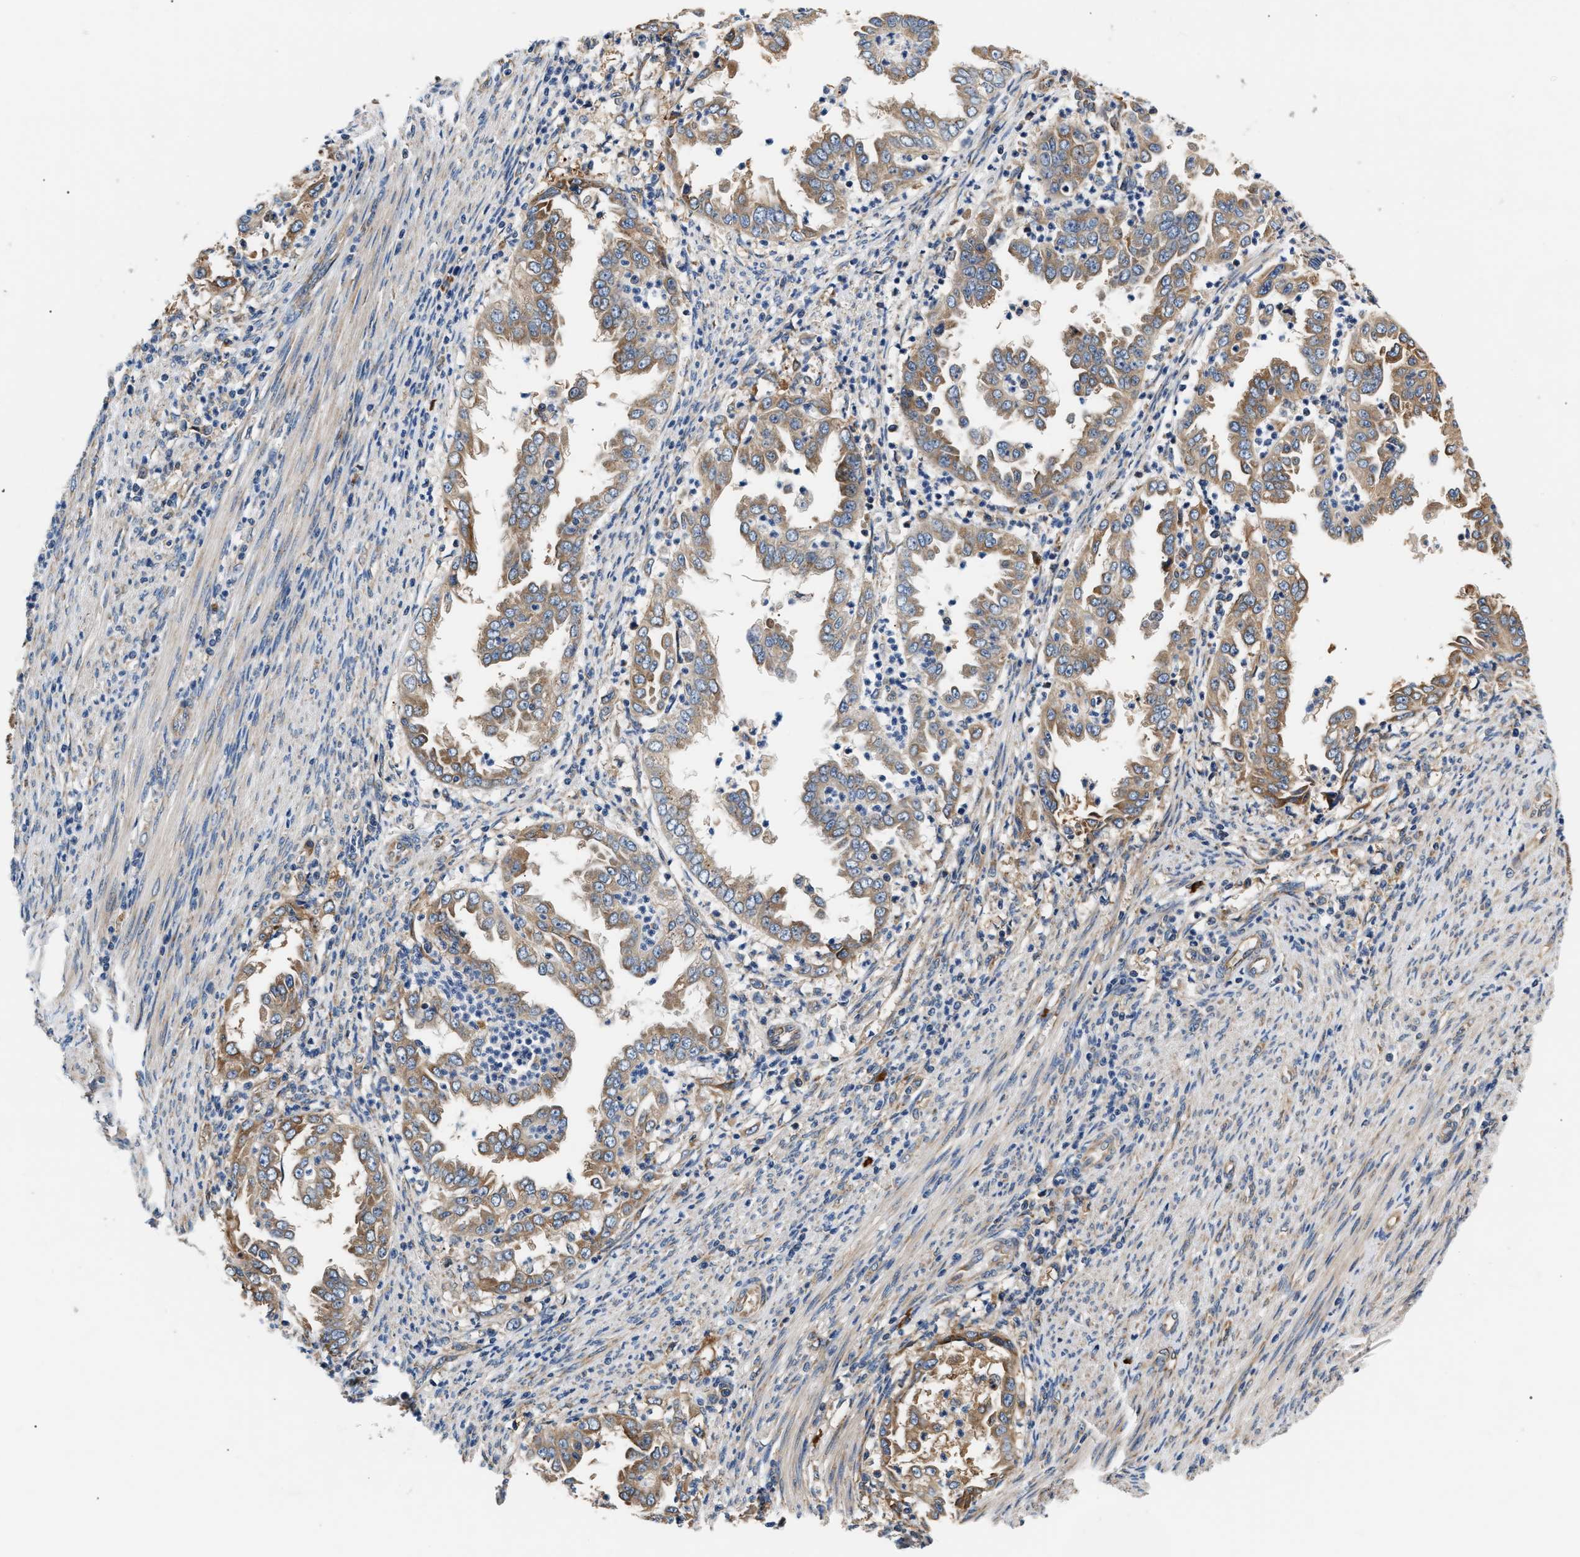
{"staining": {"intensity": "moderate", "quantity": ">75%", "location": "cytoplasmic/membranous"}, "tissue": "endometrial cancer", "cell_type": "Tumor cells", "image_type": "cancer", "snomed": [{"axis": "morphology", "description": "Adenocarcinoma, NOS"}, {"axis": "topography", "description": "Endometrium"}], "caption": "The image demonstrates immunohistochemical staining of adenocarcinoma (endometrial). There is moderate cytoplasmic/membranous expression is seen in about >75% of tumor cells.", "gene": "IFT74", "patient": {"sex": "female", "age": 85}}